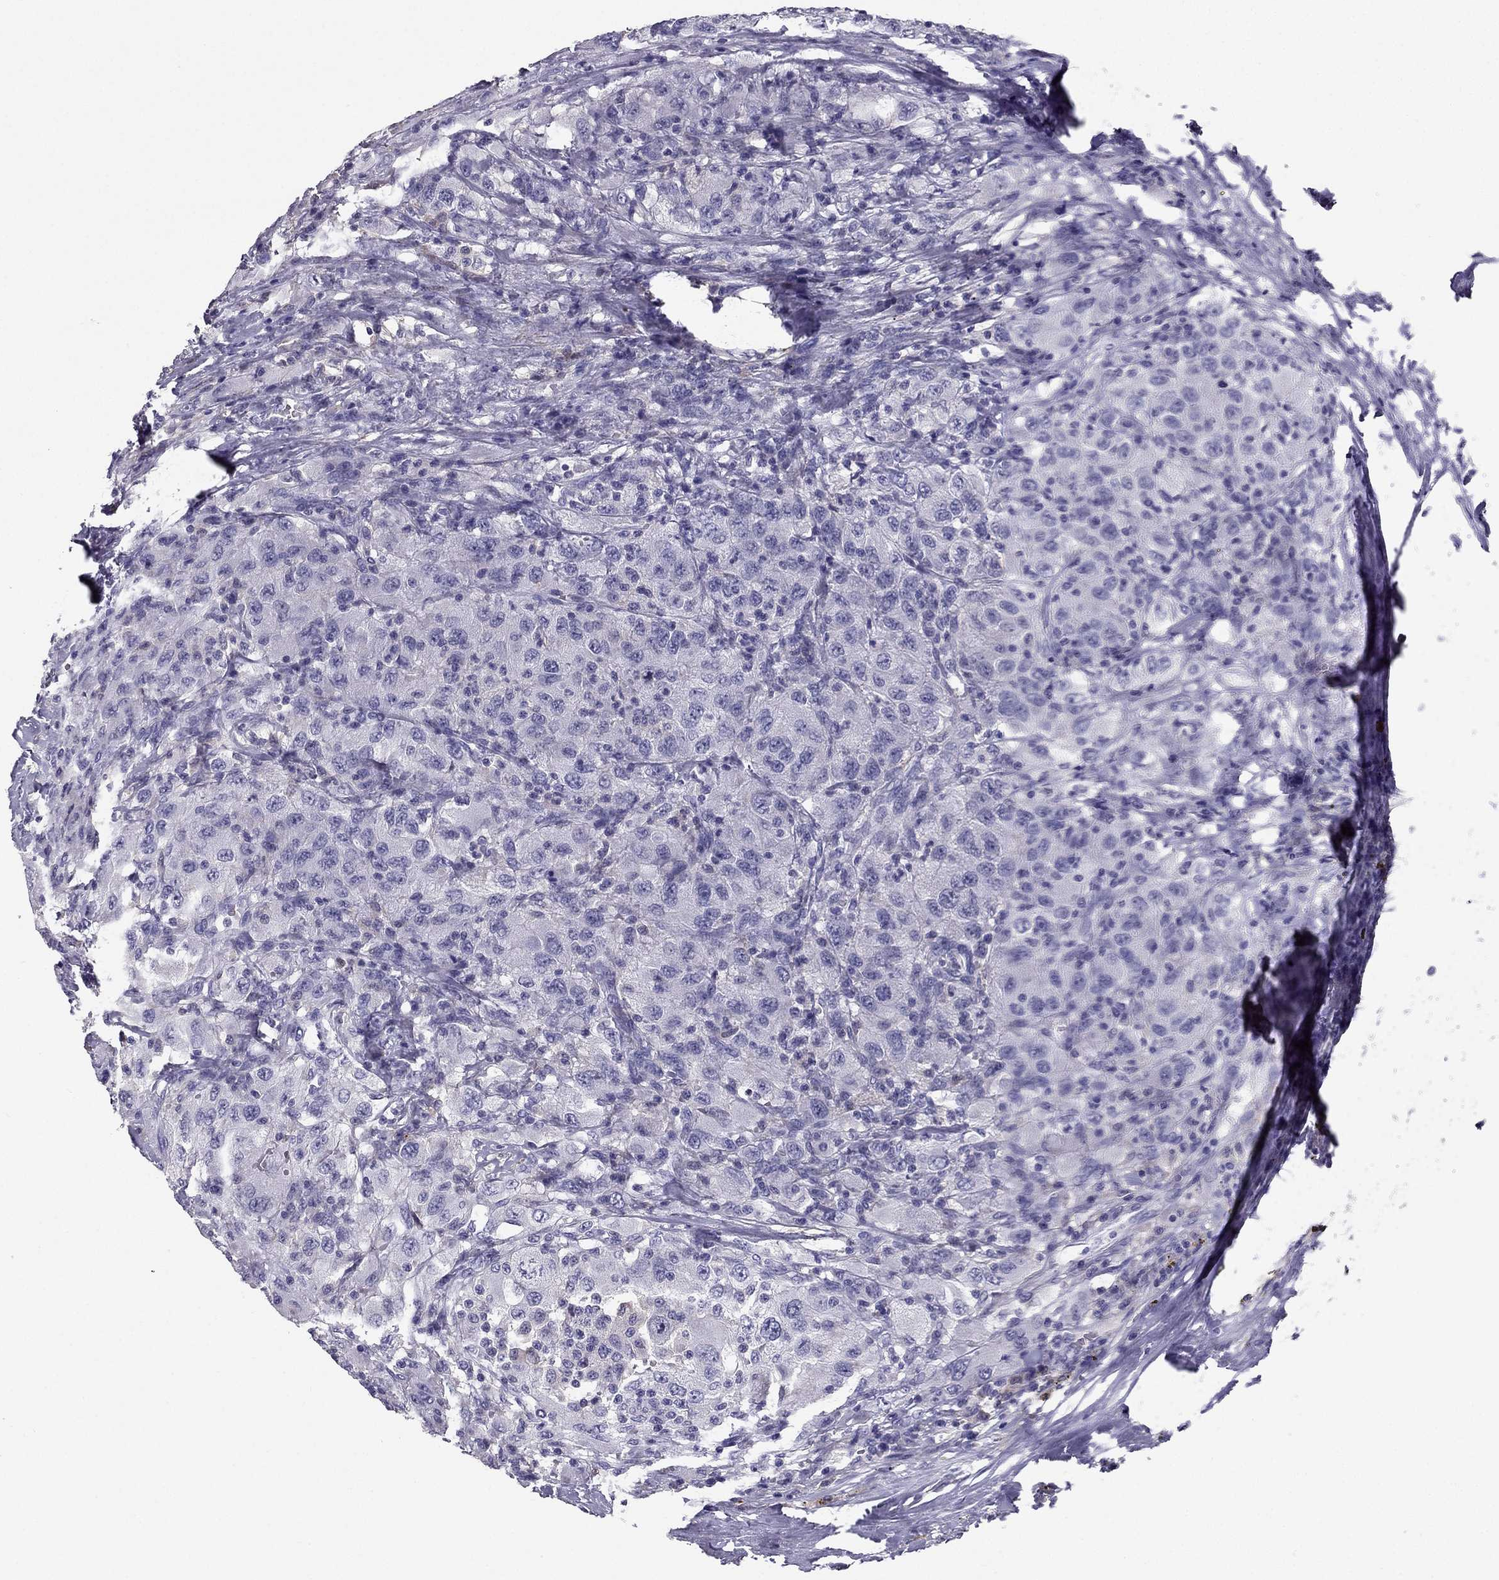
{"staining": {"intensity": "negative", "quantity": "none", "location": "none"}, "tissue": "renal cancer", "cell_type": "Tumor cells", "image_type": "cancer", "snomed": [{"axis": "morphology", "description": "Adenocarcinoma, NOS"}, {"axis": "topography", "description": "Kidney"}], "caption": "A high-resolution image shows immunohistochemistry staining of renal cancer, which demonstrates no significant staining in tumor cells. The staining was performed using DAB to visualize the protein expression in brown, while the nuclei were stained in blue with hematoxylin (Magnification: 20x).", "gene": "LMTK3", "patient": {"sex": "female", "age": 67}}